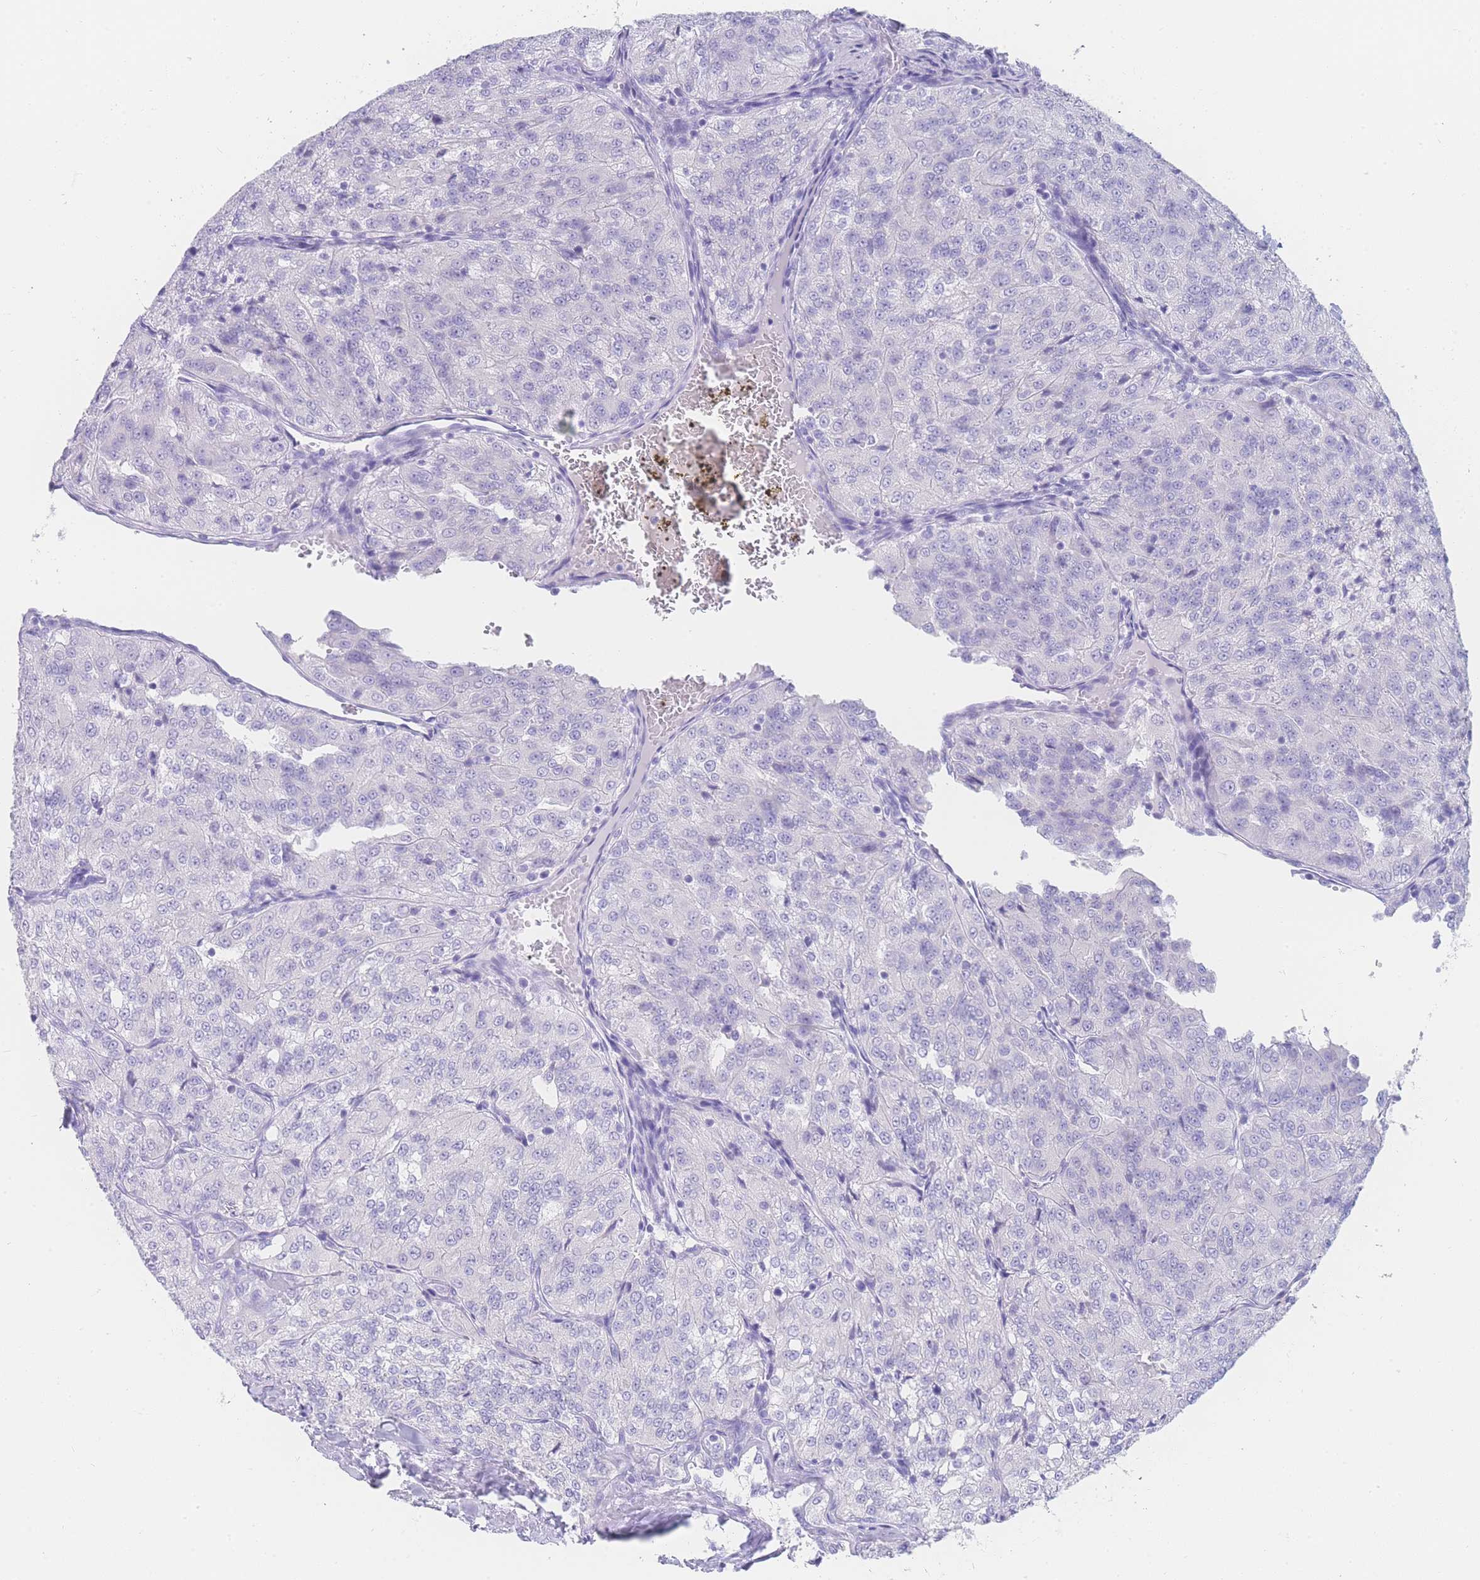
{"staining": {"intensity": "negative", "quantity": "none", "location": "none"}, "tissue": "renal cancer", "cell_type": "Tumor cells", "image_type": "cancer", "snomed": [{"axis": "morphology", "description": "Adenocarcinoma, NOS"}, {"axis": "topography", "description": "Kidney"}], "caption": "An immunohistochemistry (IHC) photomicrograph of renal adenocarcinoma is shown. There is no staining in tumor cells of renal adenocarcinoma. Nuclei are stained in blue.", "gene": "LZTFL1", "patient": {"sex": "female", "age": 63}}